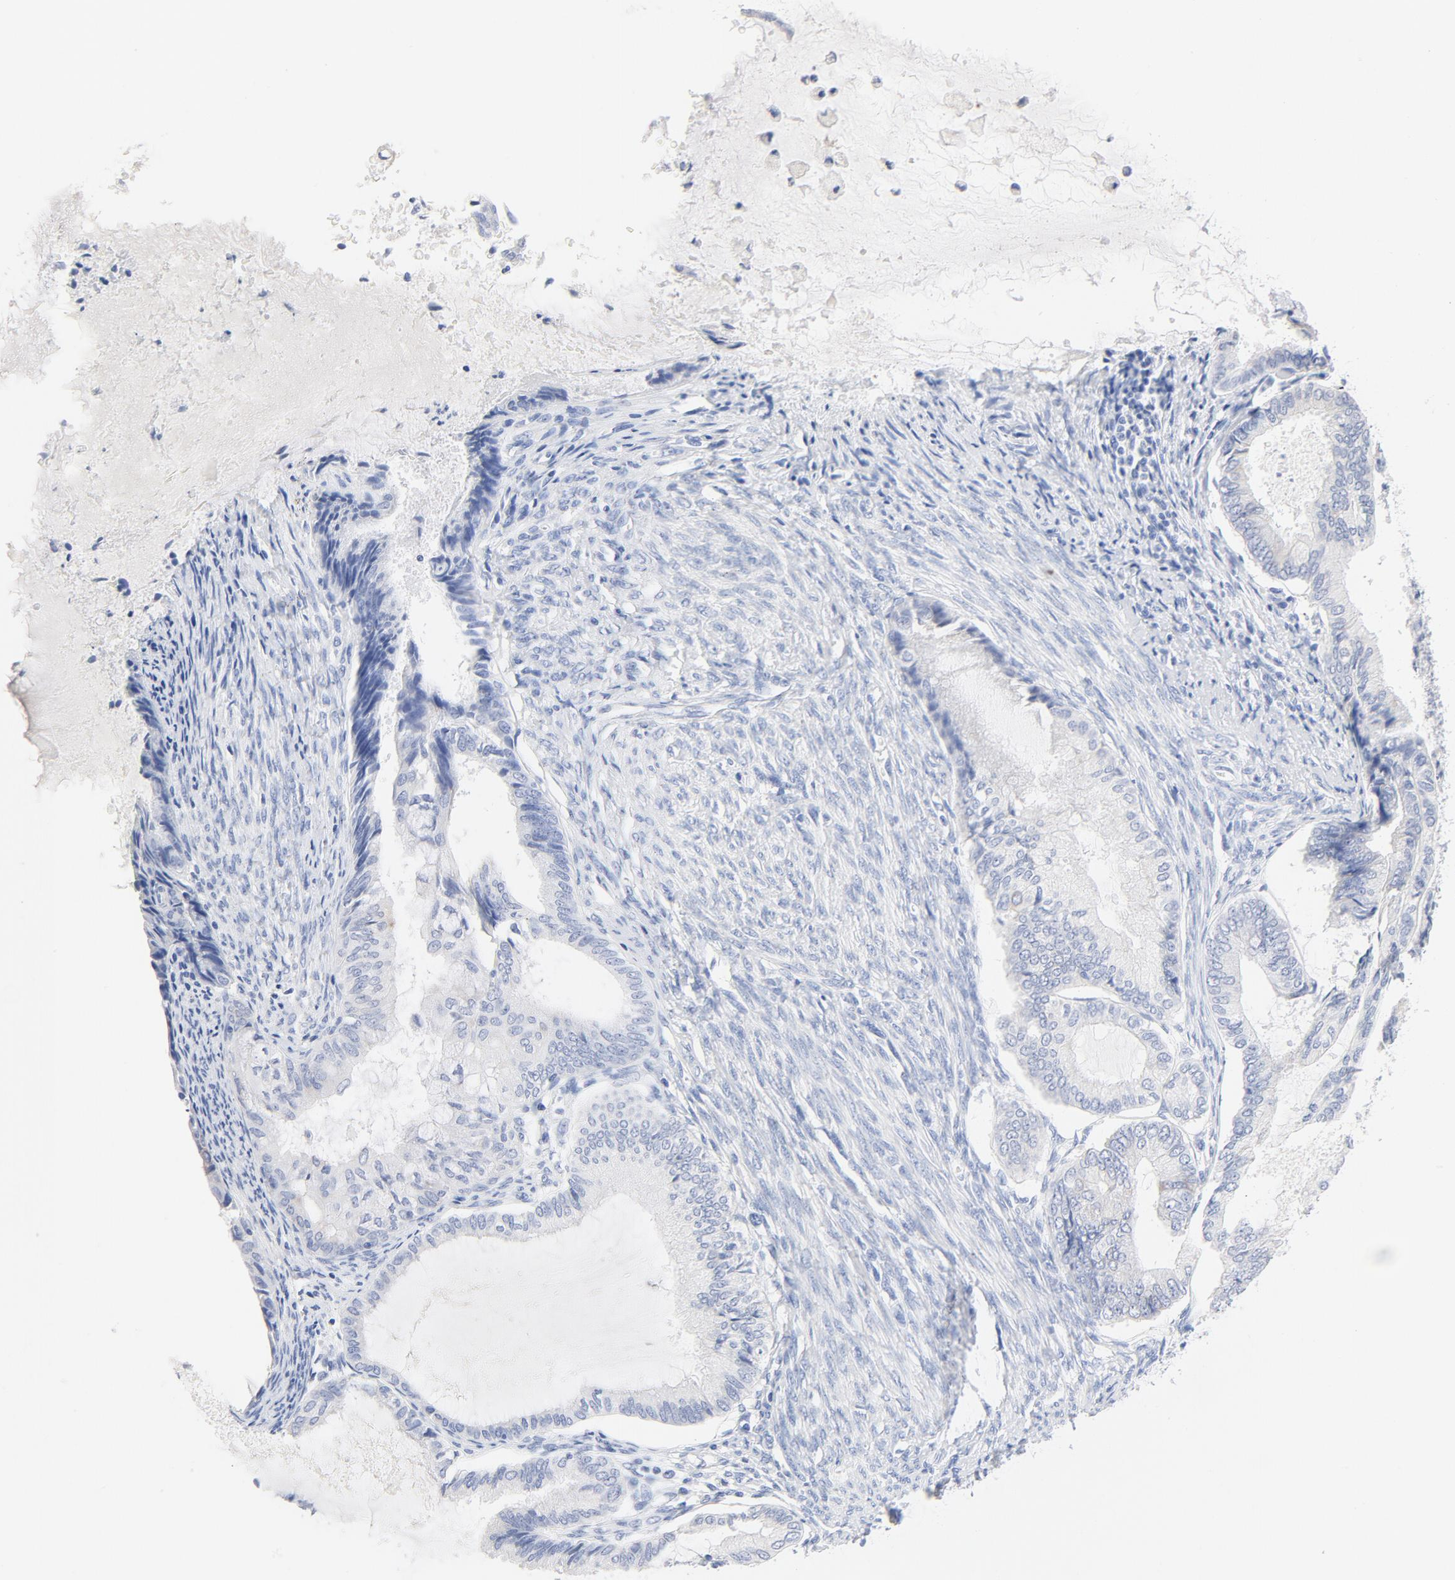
{"staining": {"intensity": "negative", "quantity": "none", "location": "none"}, "tissue": "endometrial cancer", "cell_type": "Tumor cells", "image_type": "cancer", "snomed": [{"axis": "morphology", "description": "Adenocarcinoma, NOS"}, {"axis": "topography", "description": "Endometrium"}], "caption": "A micrograph of adenocarcinoma (endometrial) stained for a protein demonstrates no brown staining in tumor cells. (DAB (3,3'-diaminobenzidine) immunohistochemistry (IHC), high magnification).", "gene": "FGFR3", "patient": {"sex": "female", "age": 86}}